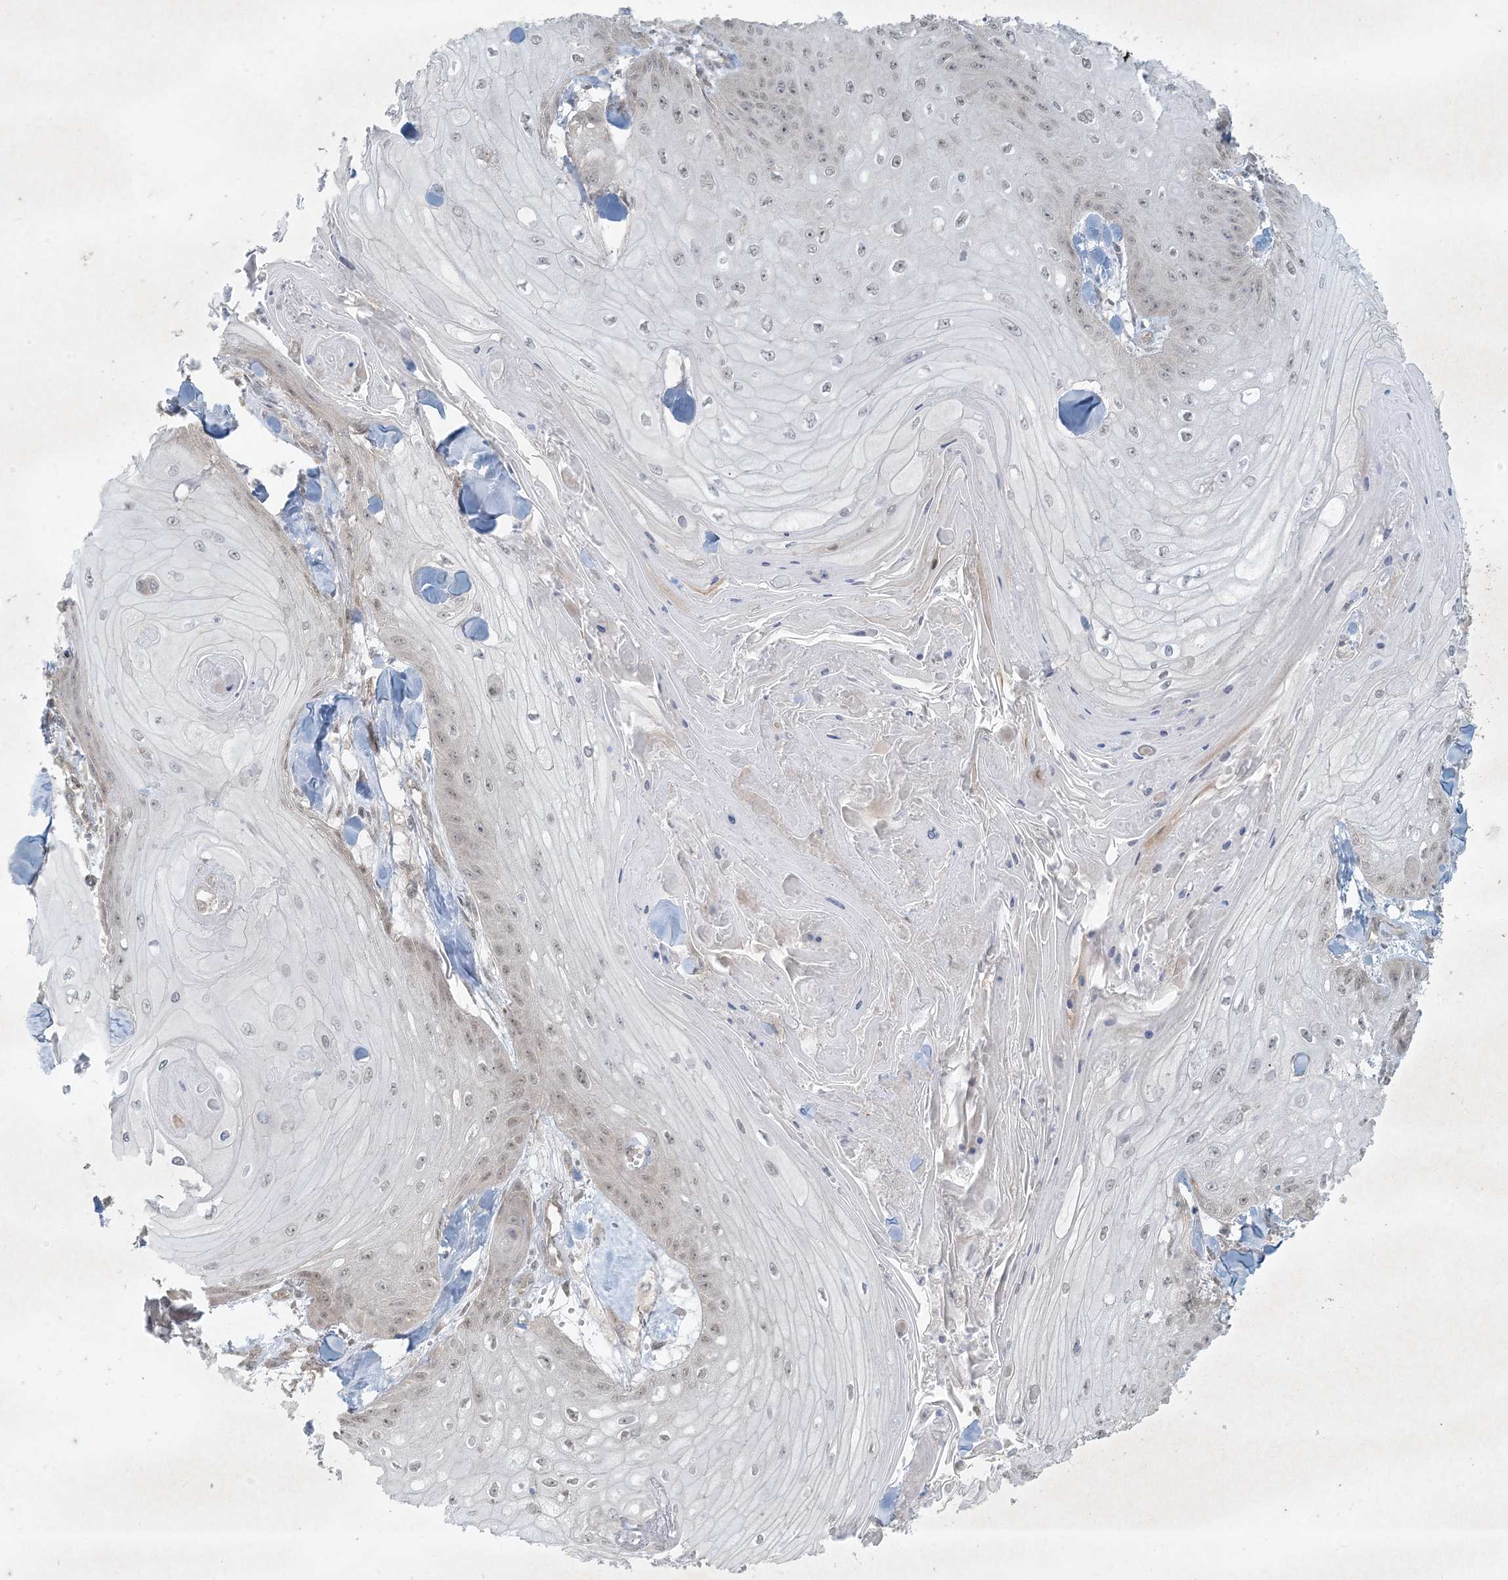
{"staining": {"intensity": "negative", "quantity": "none", "location": "none"}, "tissue": "skin cancer", "cell_type": "Tumor cells", "image_type": "cancer", "snomed": [{"axis": "morphology", "description": "Squamous cell carcinoma, NOS"}, {"axis": "topography", "description": "Skin"}], "caption": "DAB (3,3'-diaminobenzidine) immunohistochemical staining of human squamous cell carcinoma (skin) demonstrates no significant positivity in tumor cells.", "gene": "BCORL1", "patient": {"sex": "male", "age": 74}}